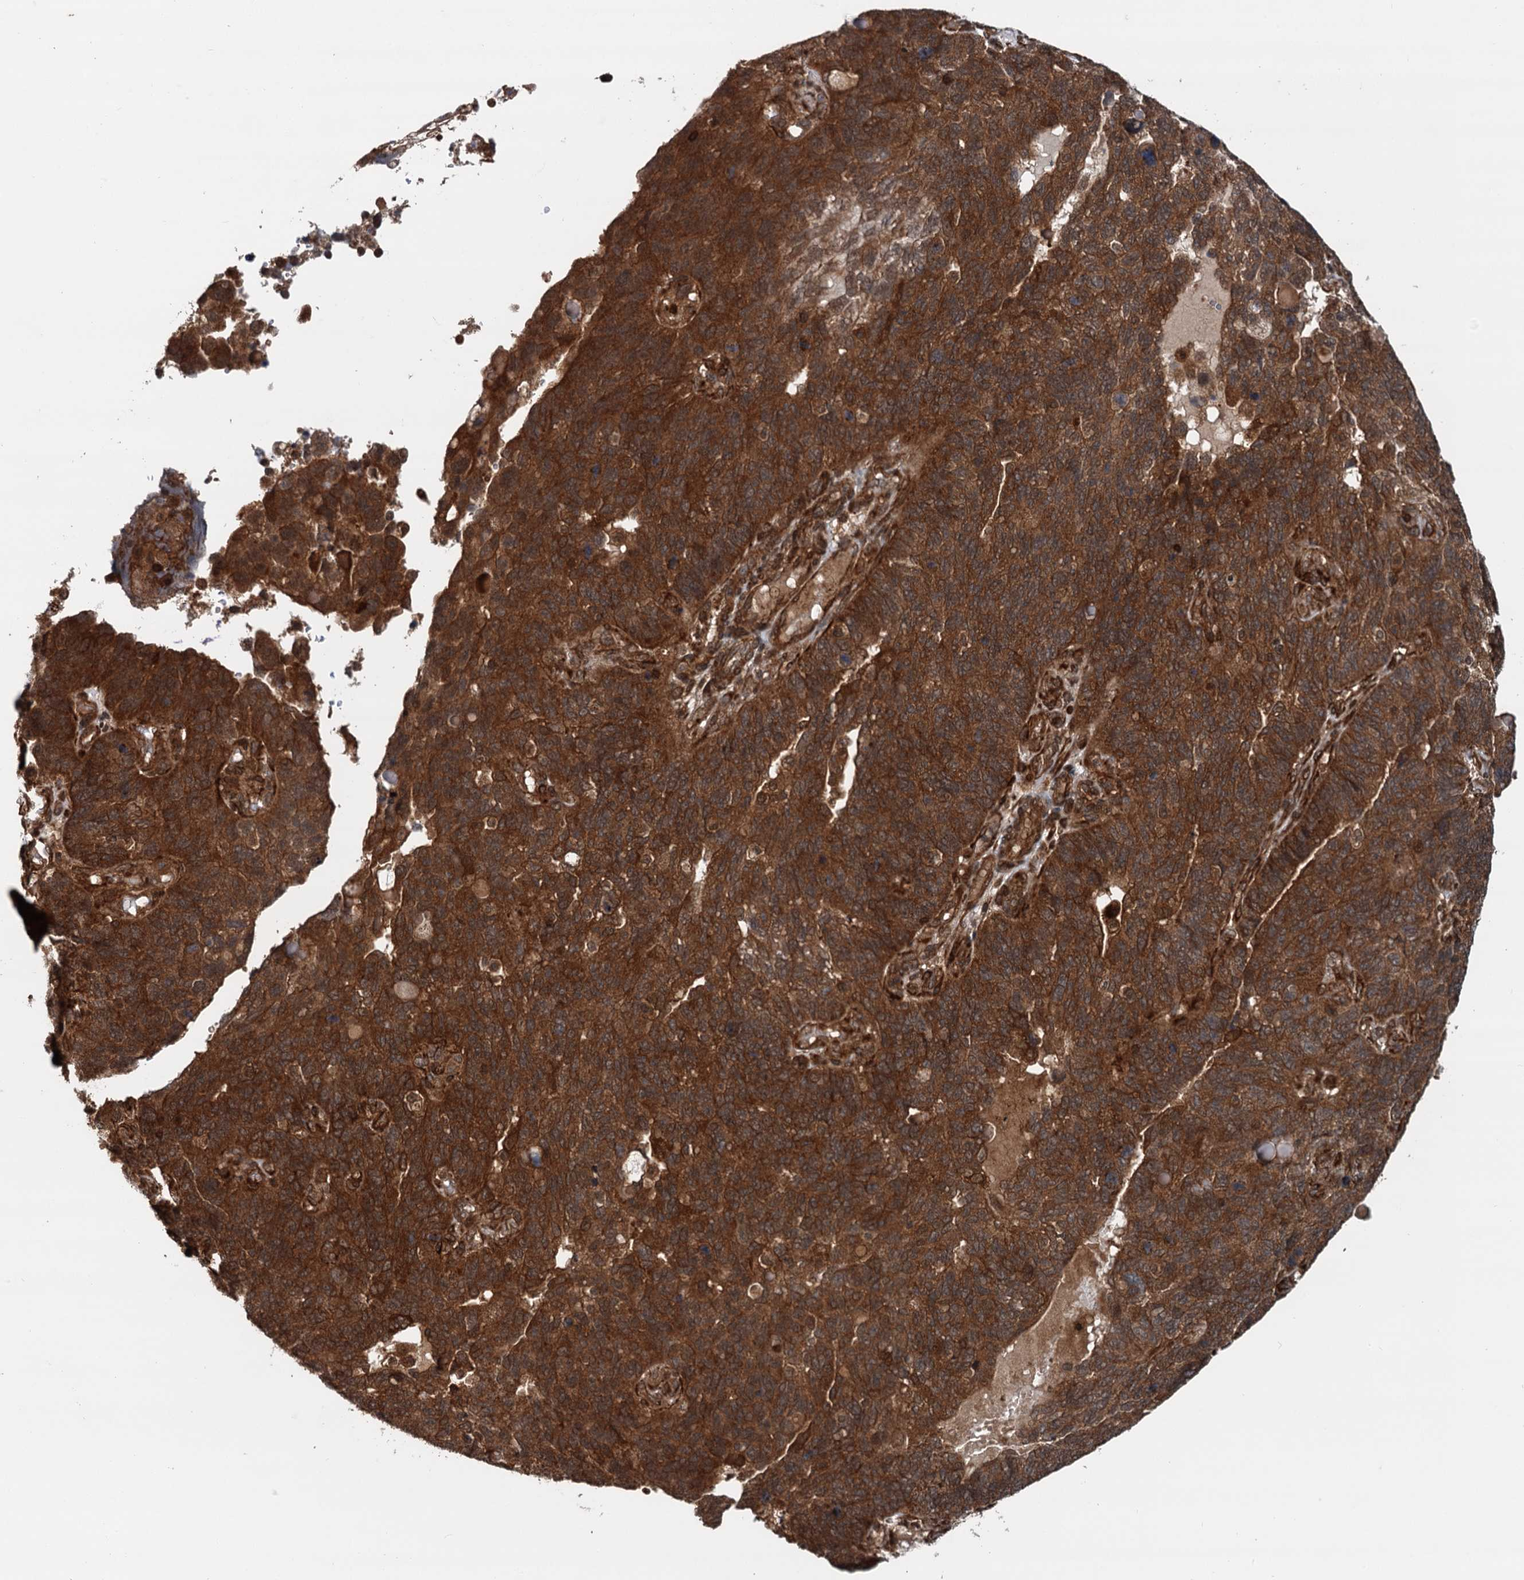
{"staining": {"intensity": "strong", "quantity": ">75%", "location": "cytoplasmic/membranous"}, "tissue": "endometrial cancer", "cell_type": "Tumor cells", "image_type": "cancer", "snomed": [{"axis": "morphology", "description": "Adenocarcinoma, NOS"}, {"axis": "topography", "description": "Endometrium"}], "caption": "DAB immunohistochemical staining of human endometrial cancer (adenocarcinoma) shows strong cytoplasmic/membranous protein expression in about >75% of tumor cells.", "gene": "STUB1", "patient": {"sex": "female", "age": 66}}